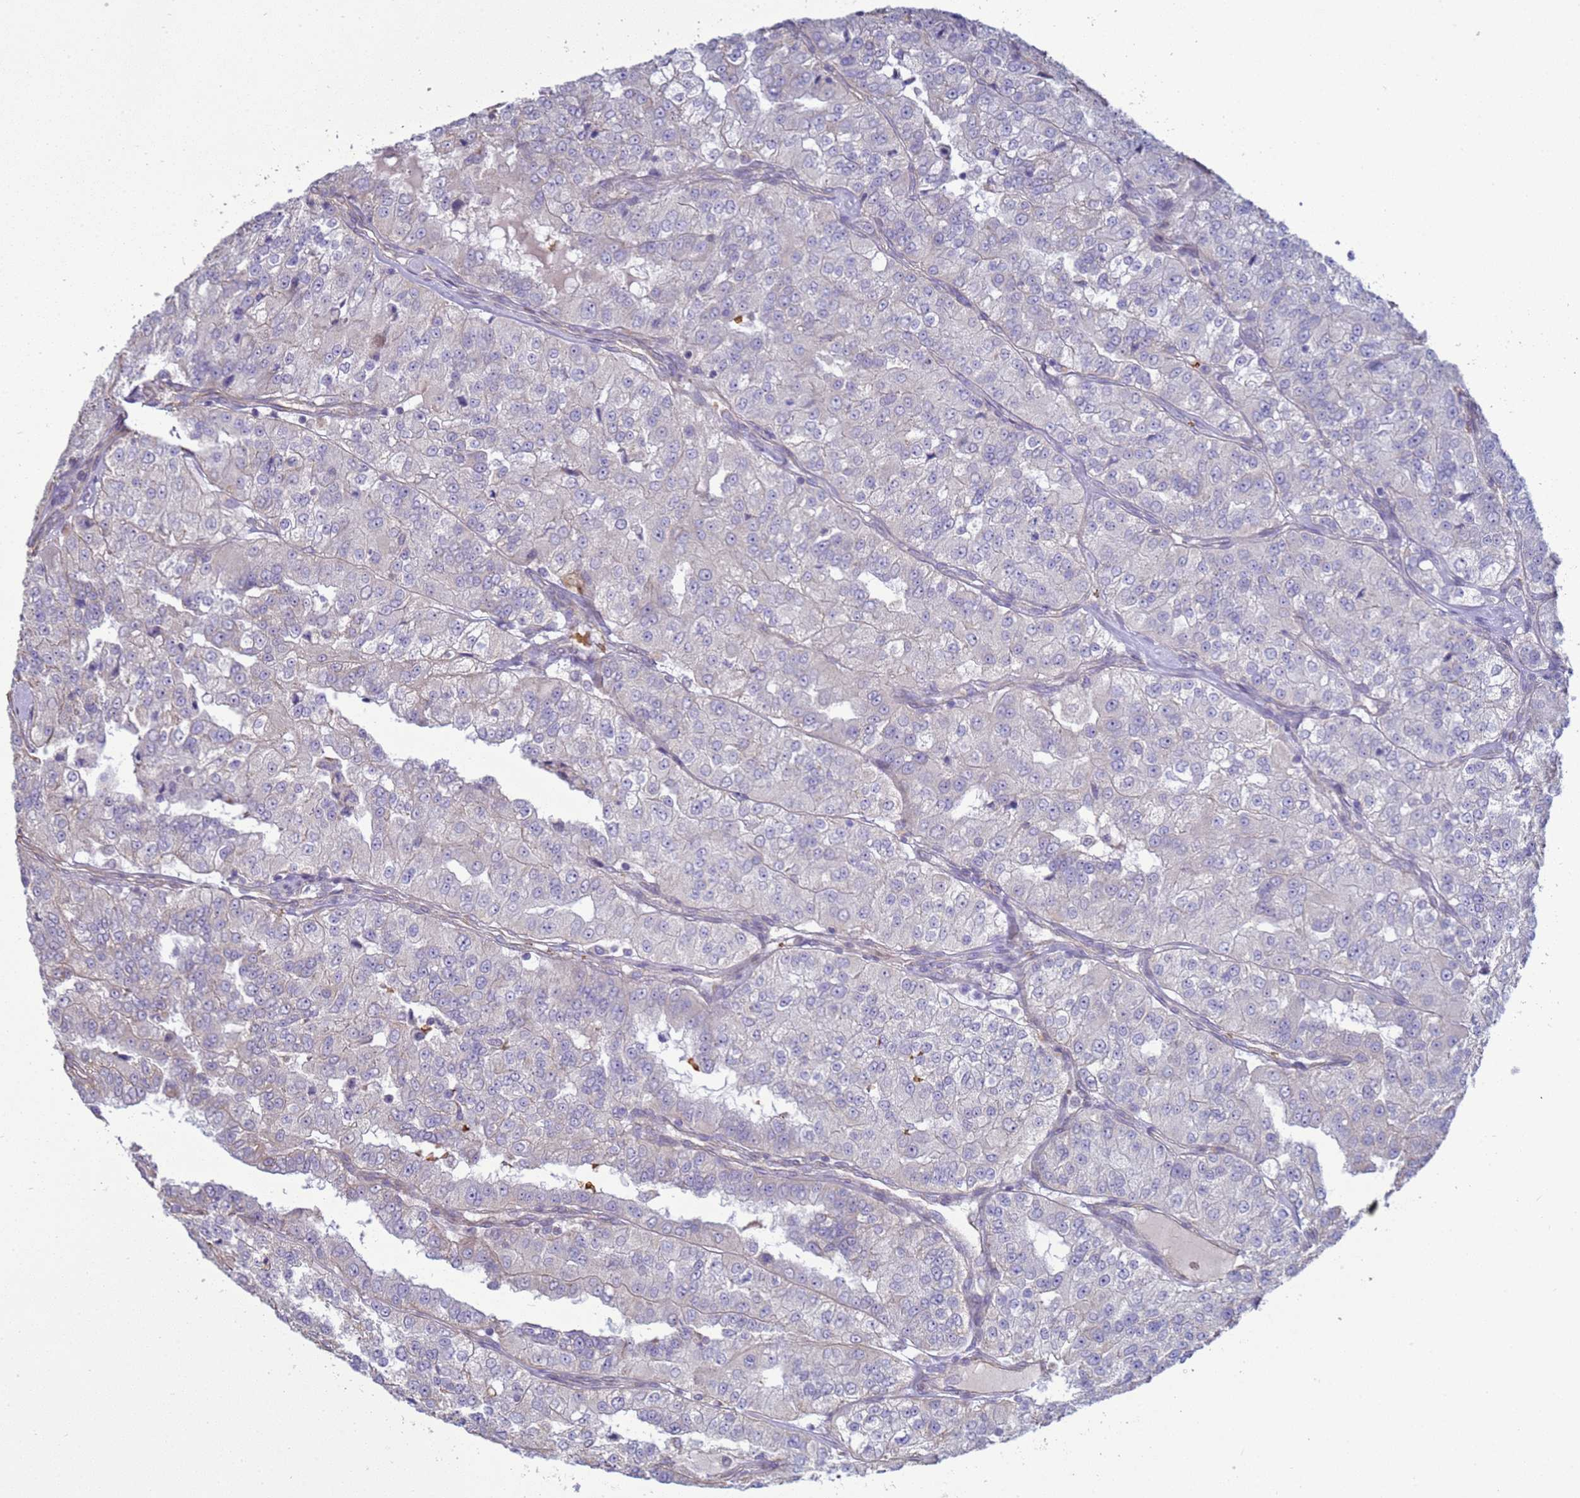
{"staining": {"intensity": "negative", "quantity": "none", "location": "none"}, "tissue": "renal cancer", "cell_type": "Tumor cells", "image_type": "cancer", "snomed": [{"axis": "morphology", "description": "Adenocarcinoma, NOS"}, {"axis": "topography", "description": "Kidney"}], "caption": "Immunohistochemistry (IHC) image of human renal cancer (adenocarcinoma) stained for a protein (brown), which shows no expression in tumor cells.", "gene": "SGIP1", "patient": {"sex": "female", "age": 63}}